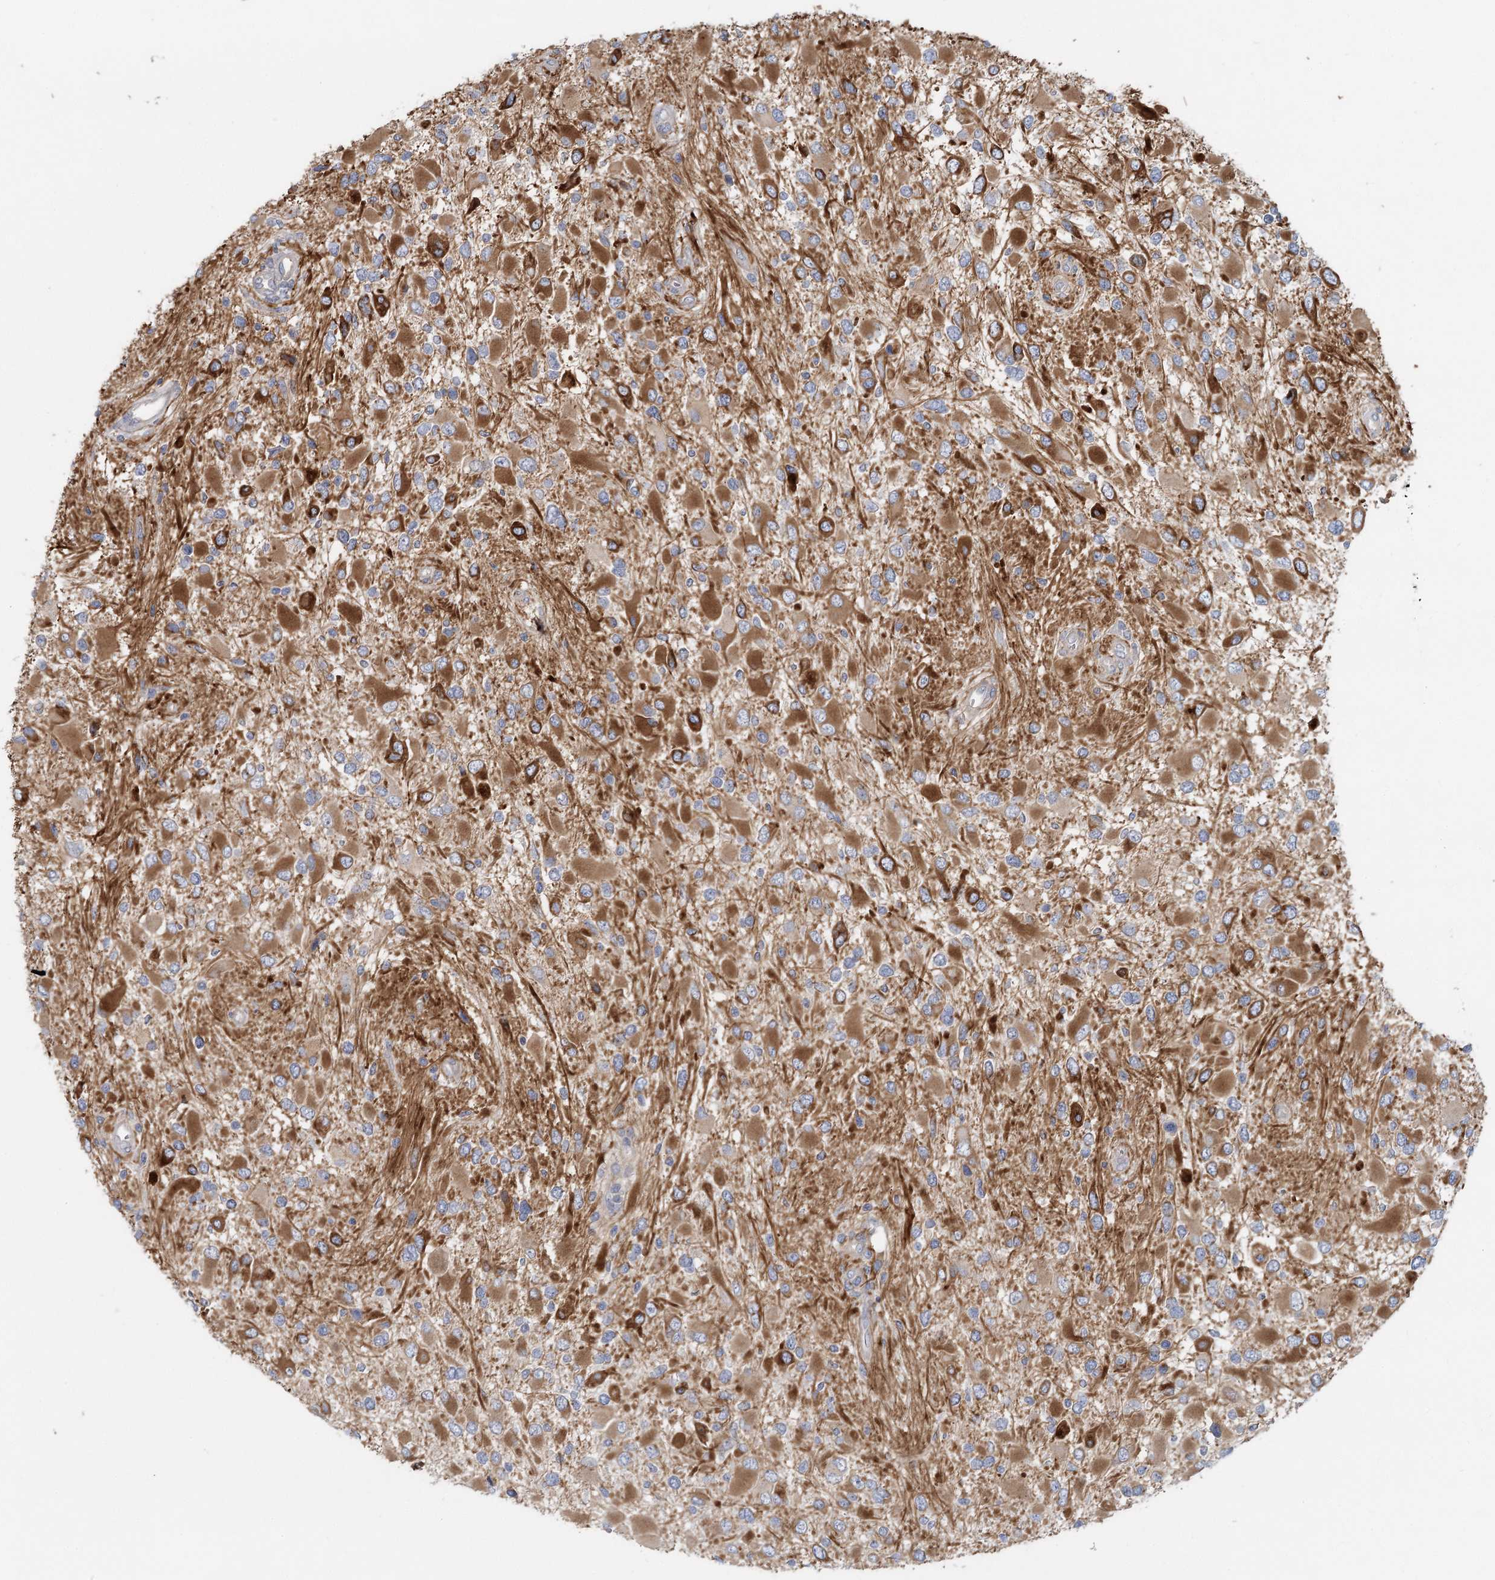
{"staining": {"intensity": "moderate", "quantity": ">75%", "location": "cytoplasmic/membranous"}, "tissue": "glioma", "cell_type": "Tumor cells", "image_type": "cancer", "snomed": [{"axis": "morphology", "description": "Glioma, malignant, High grade"}, {"axis": "topography", "description": "Brain"}], "caption": "Malignant glioma (high-grade) tissue shows moderate cytoplasmic/membranous positivity in about >75% of tumor cells, visualized by immunohistochemistry. The staining was performed using DAB, with brown indicating positive protein expression. Nuclei are stained blue with hematoxylin.", "gene": "DNMBP", "patient": {"sex": "male", "age": 53}}